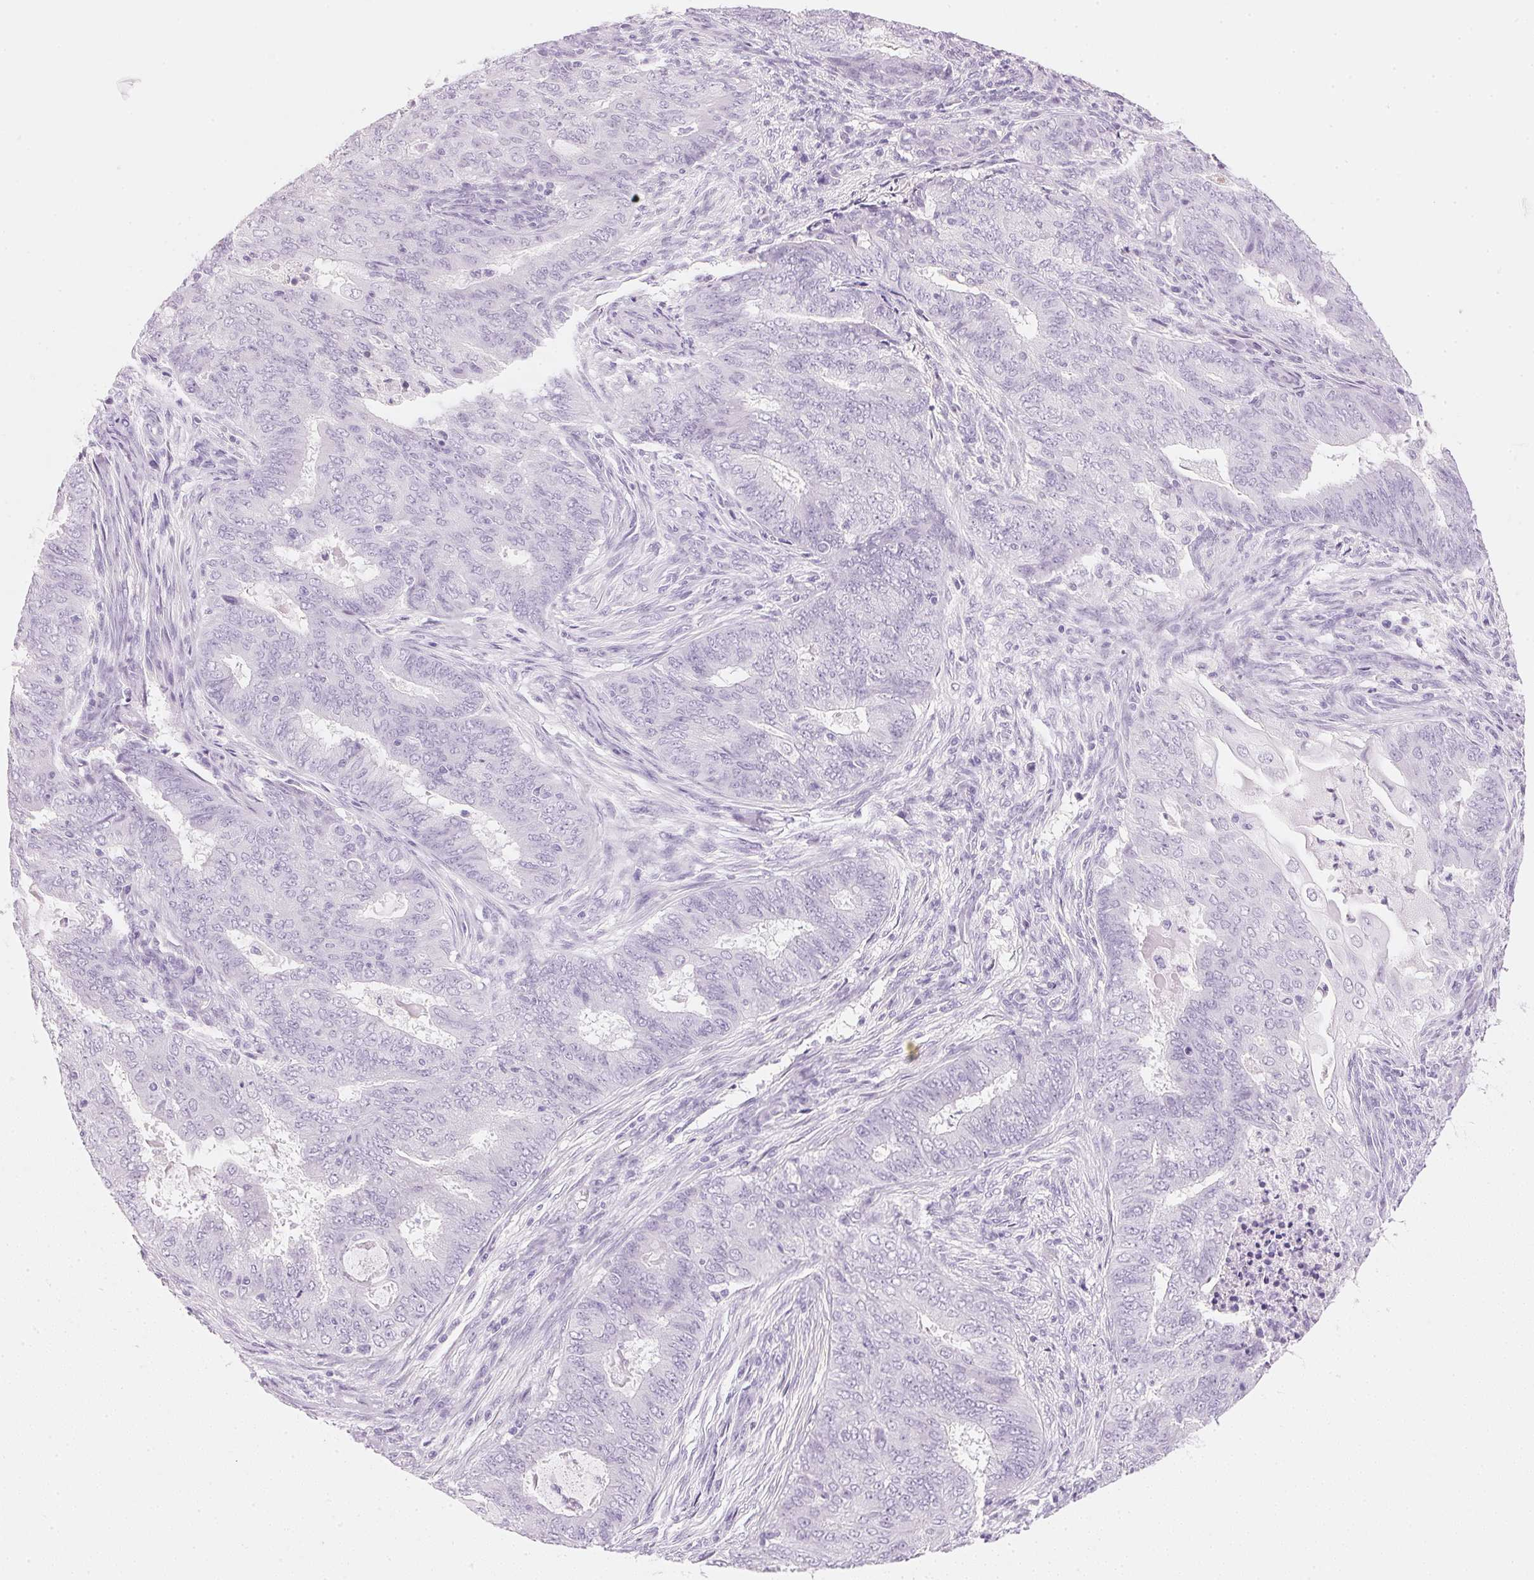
{"staining": {"intensity": "negative", "quantity": "none", "location": "none"}, "tissue": "endometrial cancer", "cell_type": "Tumor cells", "image_type": "cancer", "snomed": [{"axis": "morphology", "description": "Adenocarcinoma, NOS"}, {"axis": "topography", "description": "Endometrium"}], "caption": "Tumor cells are negative for brown protein staining in endometrial adenocarcinoma.", "gene": "IGFBP1", "patient": {"sex": "female", "age": 62}}